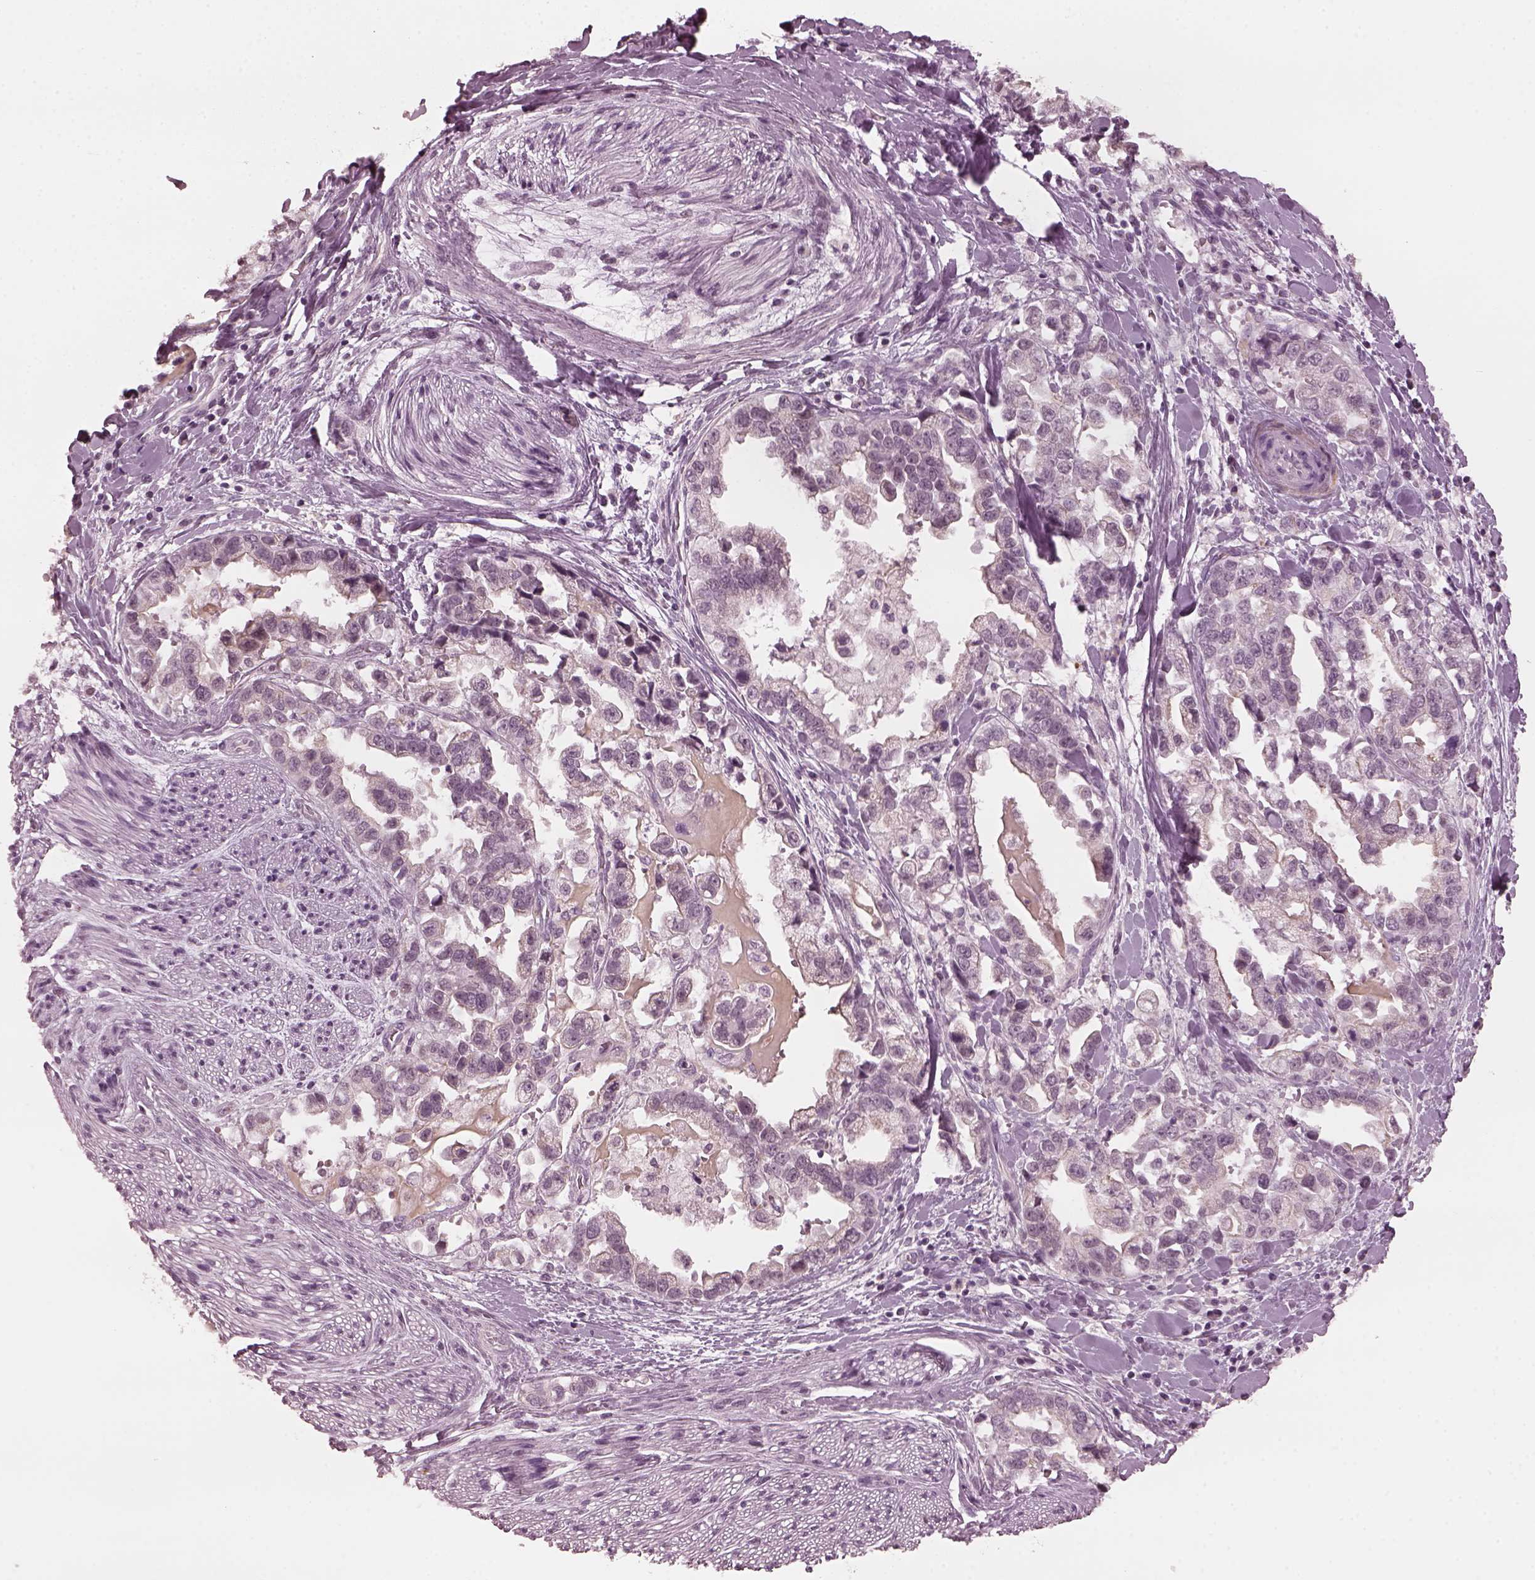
{"staining": {"intensity": "negative", "quantity": "none", "location": "none"}, "tissue": "stomach cancer", "cell_type": "Tumor cells", "image_type": "cancer", "snomed": [{"axis": "morphology", "description": "Adenocarcinoma, NOS"}, {"axis": "topography", "description": "Stomach"}], "caption": "The image demonstrates no significant staining in tumor cells of stomach adenocarcinoma.", "gene": "CCDC170", "patient": {"sex": "male", "age": 59}}